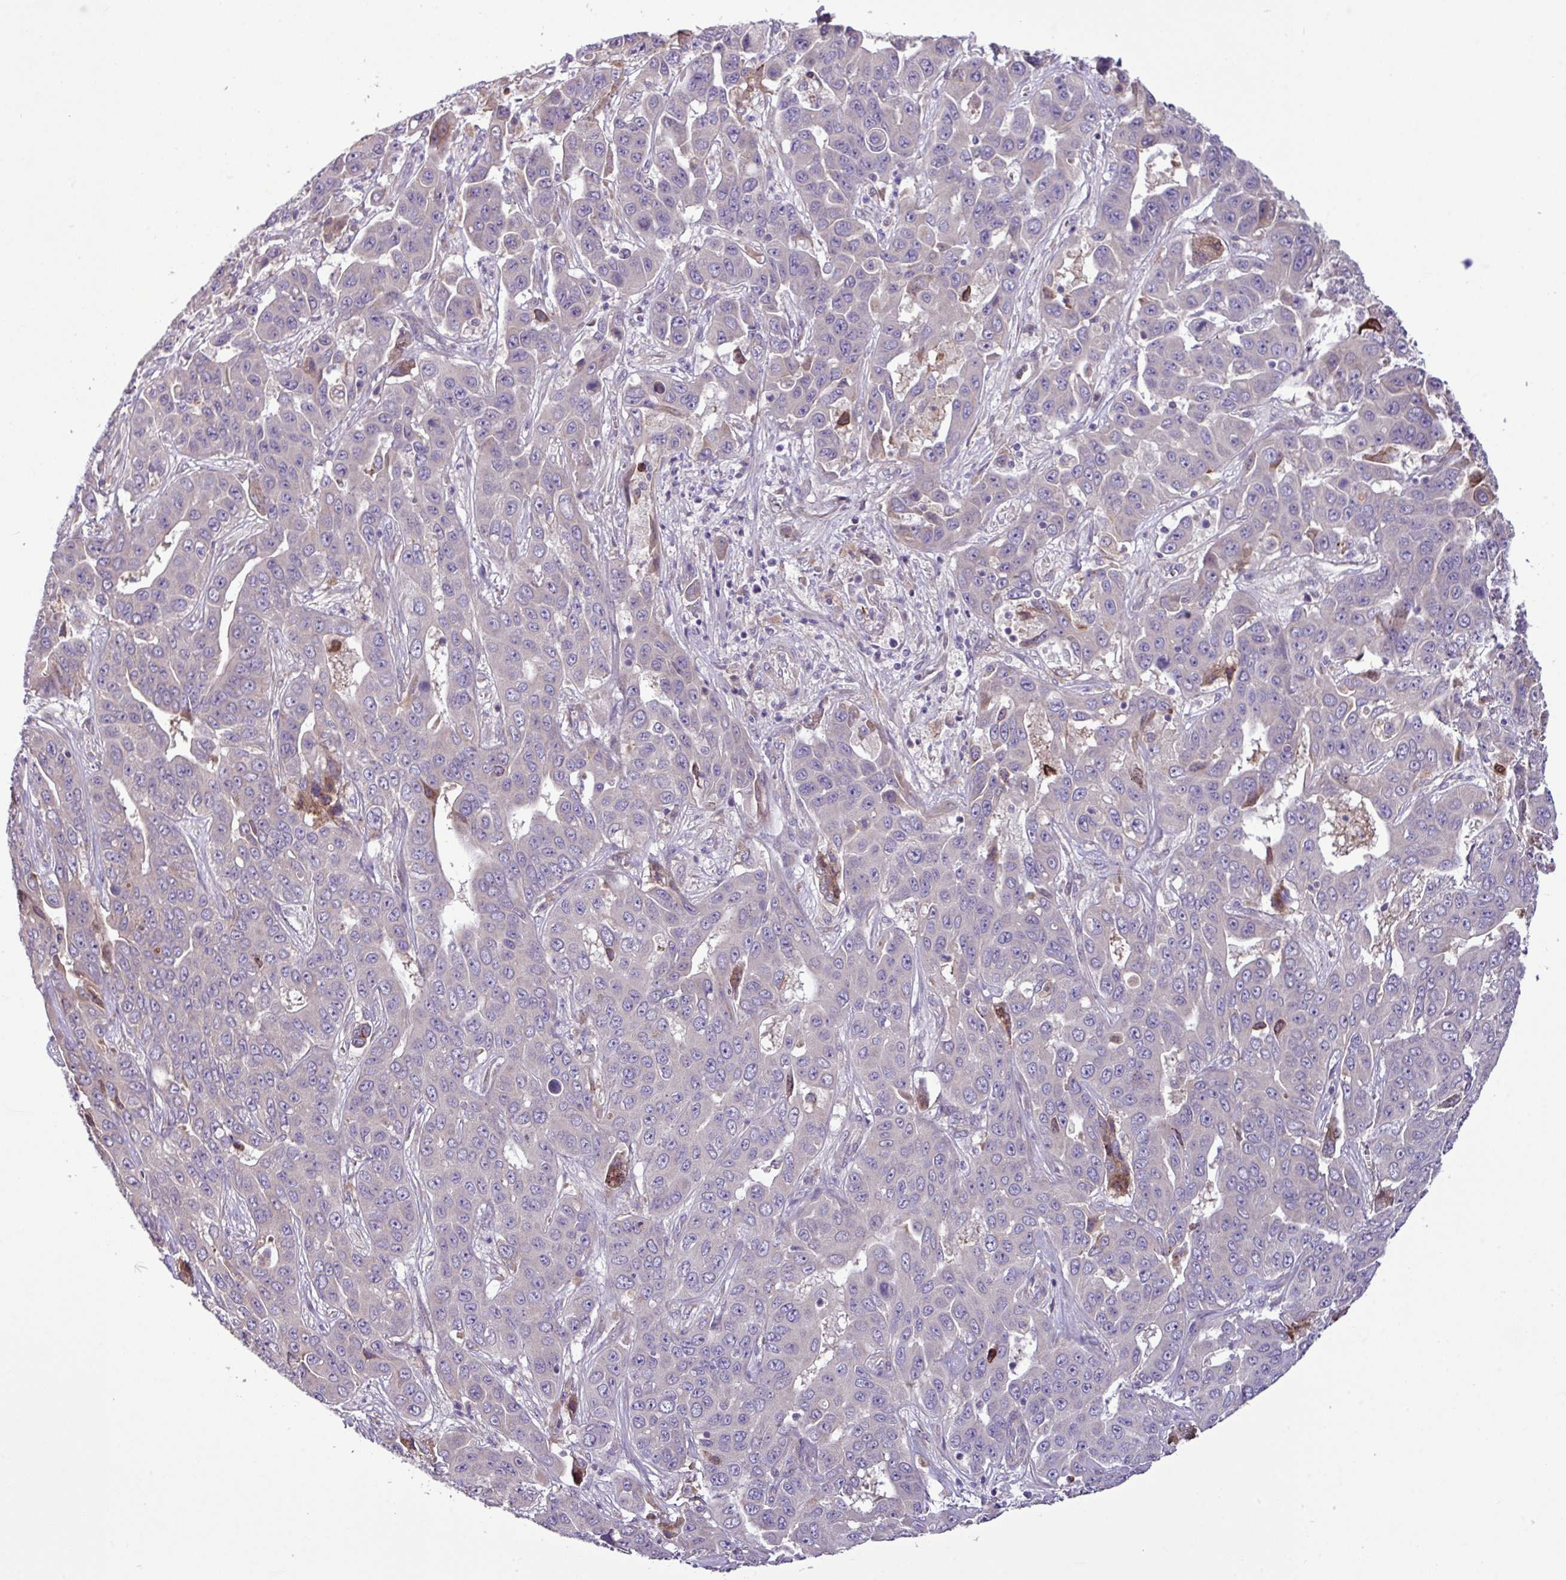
{"staining": {"intensity": "negative", "quantity": "none", "location": "none"}, "tissue": "liver cancer", "cell_type": "Tumor cells", "image_type": "cancer", "snomed": [{"axis": "morphology", "description": "Cholangiocarcinoma"}, {"axis": "topography", "description": "Liver"}], "caption": "This image is of cholangiocarcinoma (liver) stained with IHC to label a protein in brown with the nuclei are counter-stained blue. There is no positivity in tumor cells.", "gene": "XIAP", "patient": {"sex": "female", "age": 52}}